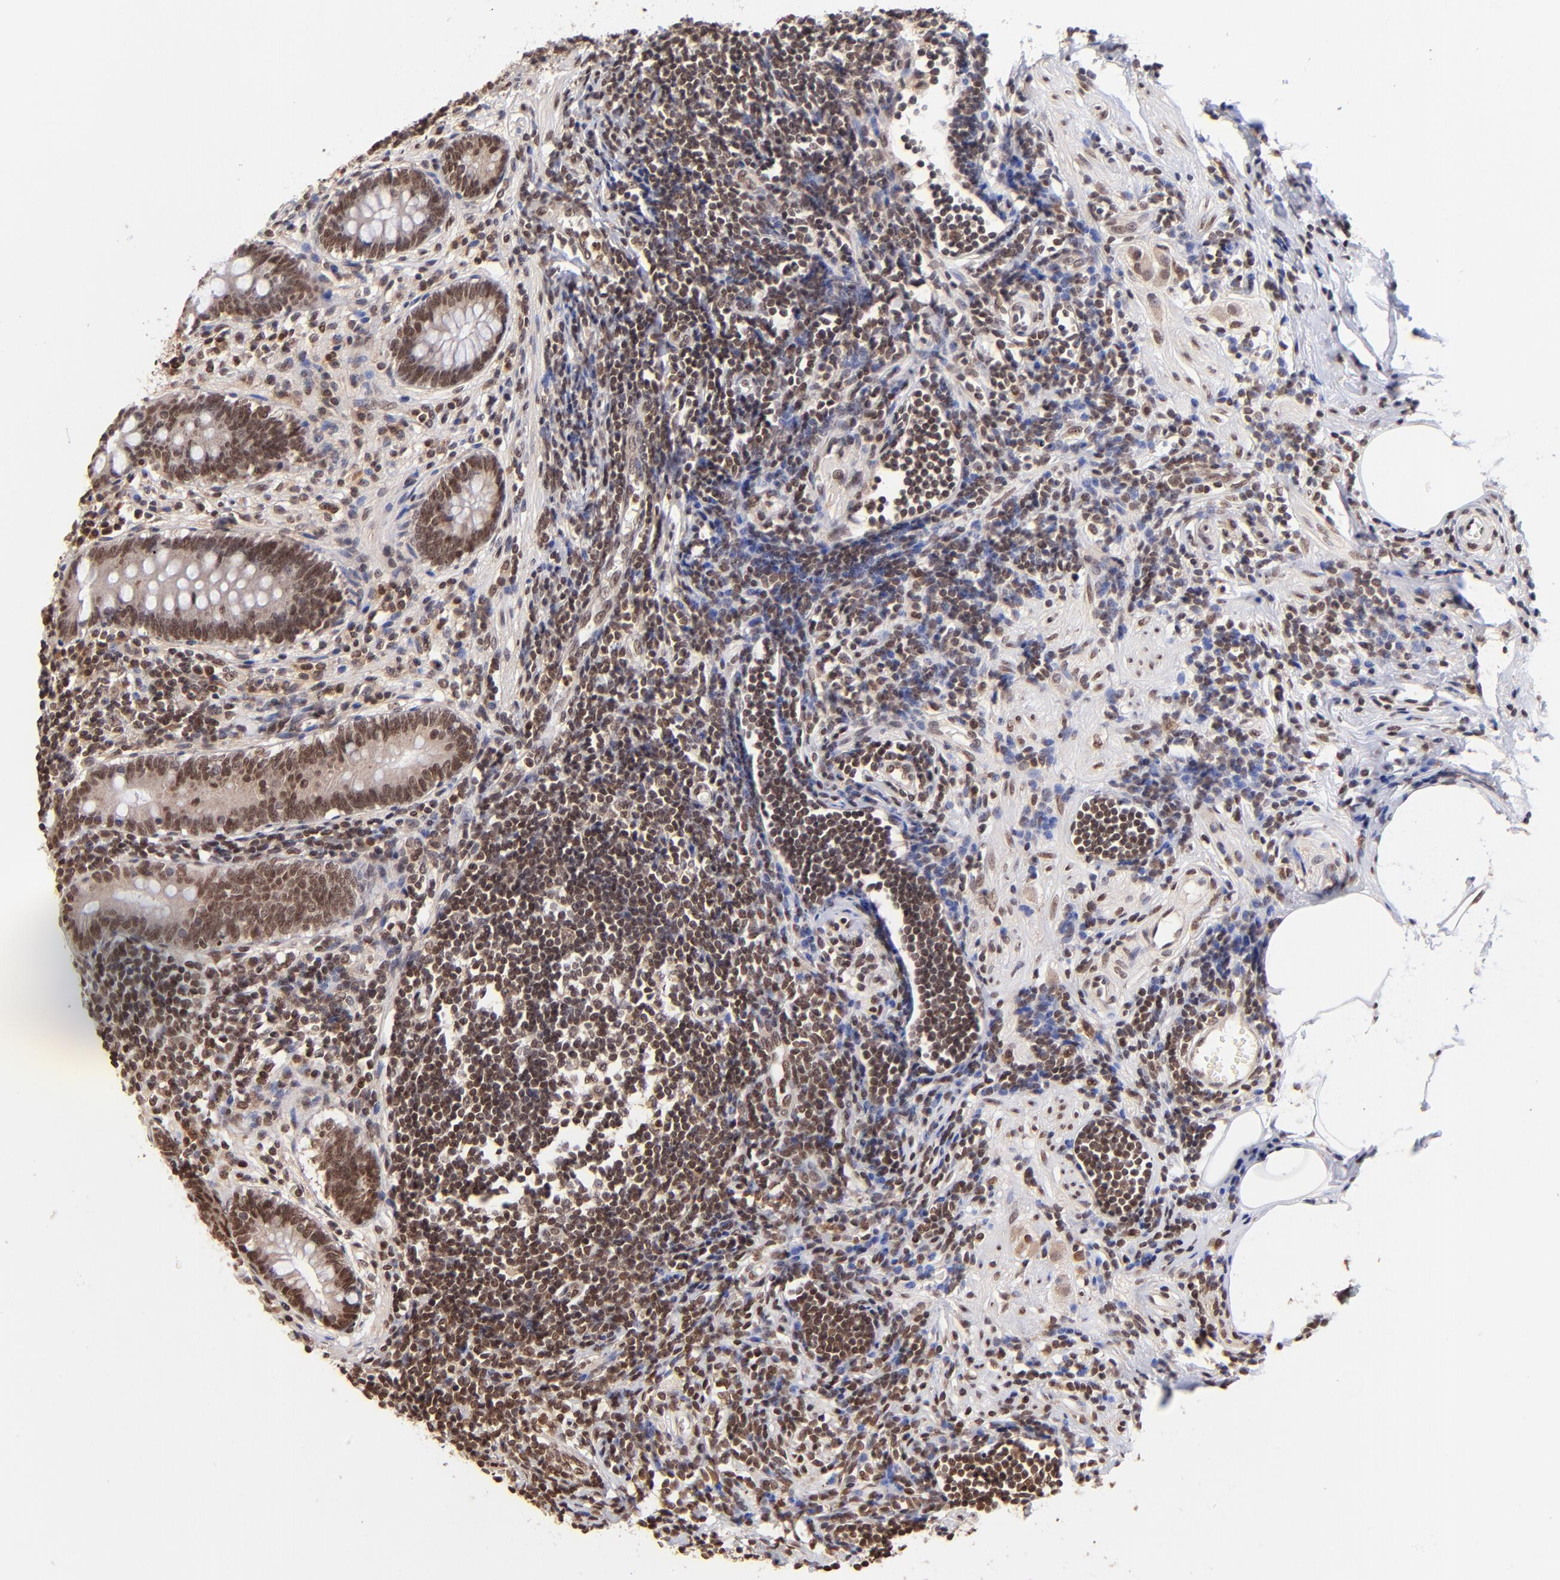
{"staining": {"intensity": "moderate", "quantity": ">75%", "location": "cytoplasmic/membranous,nuclear"}, "tissue": "appendix", "cell_type": "Glandular cells", "image_type": "normal", "snomed": [{"axis": "morphology", "description": "Normal tissue, NOS"}, {"axis": "topography", "description": "Appendix"}], "caption": "Benign appendix displays moderate cytoplasmic/membranous,nuclear expression in approximately >75% of glandular cells, visualized by immunohistochemistry. The staining was performed using DAB, with brown indicating positive protein expression. Nuclei are stained blue with hematoxylin.", "gene": "WDR25", "patient": {"sex": "female", "age": 50}}